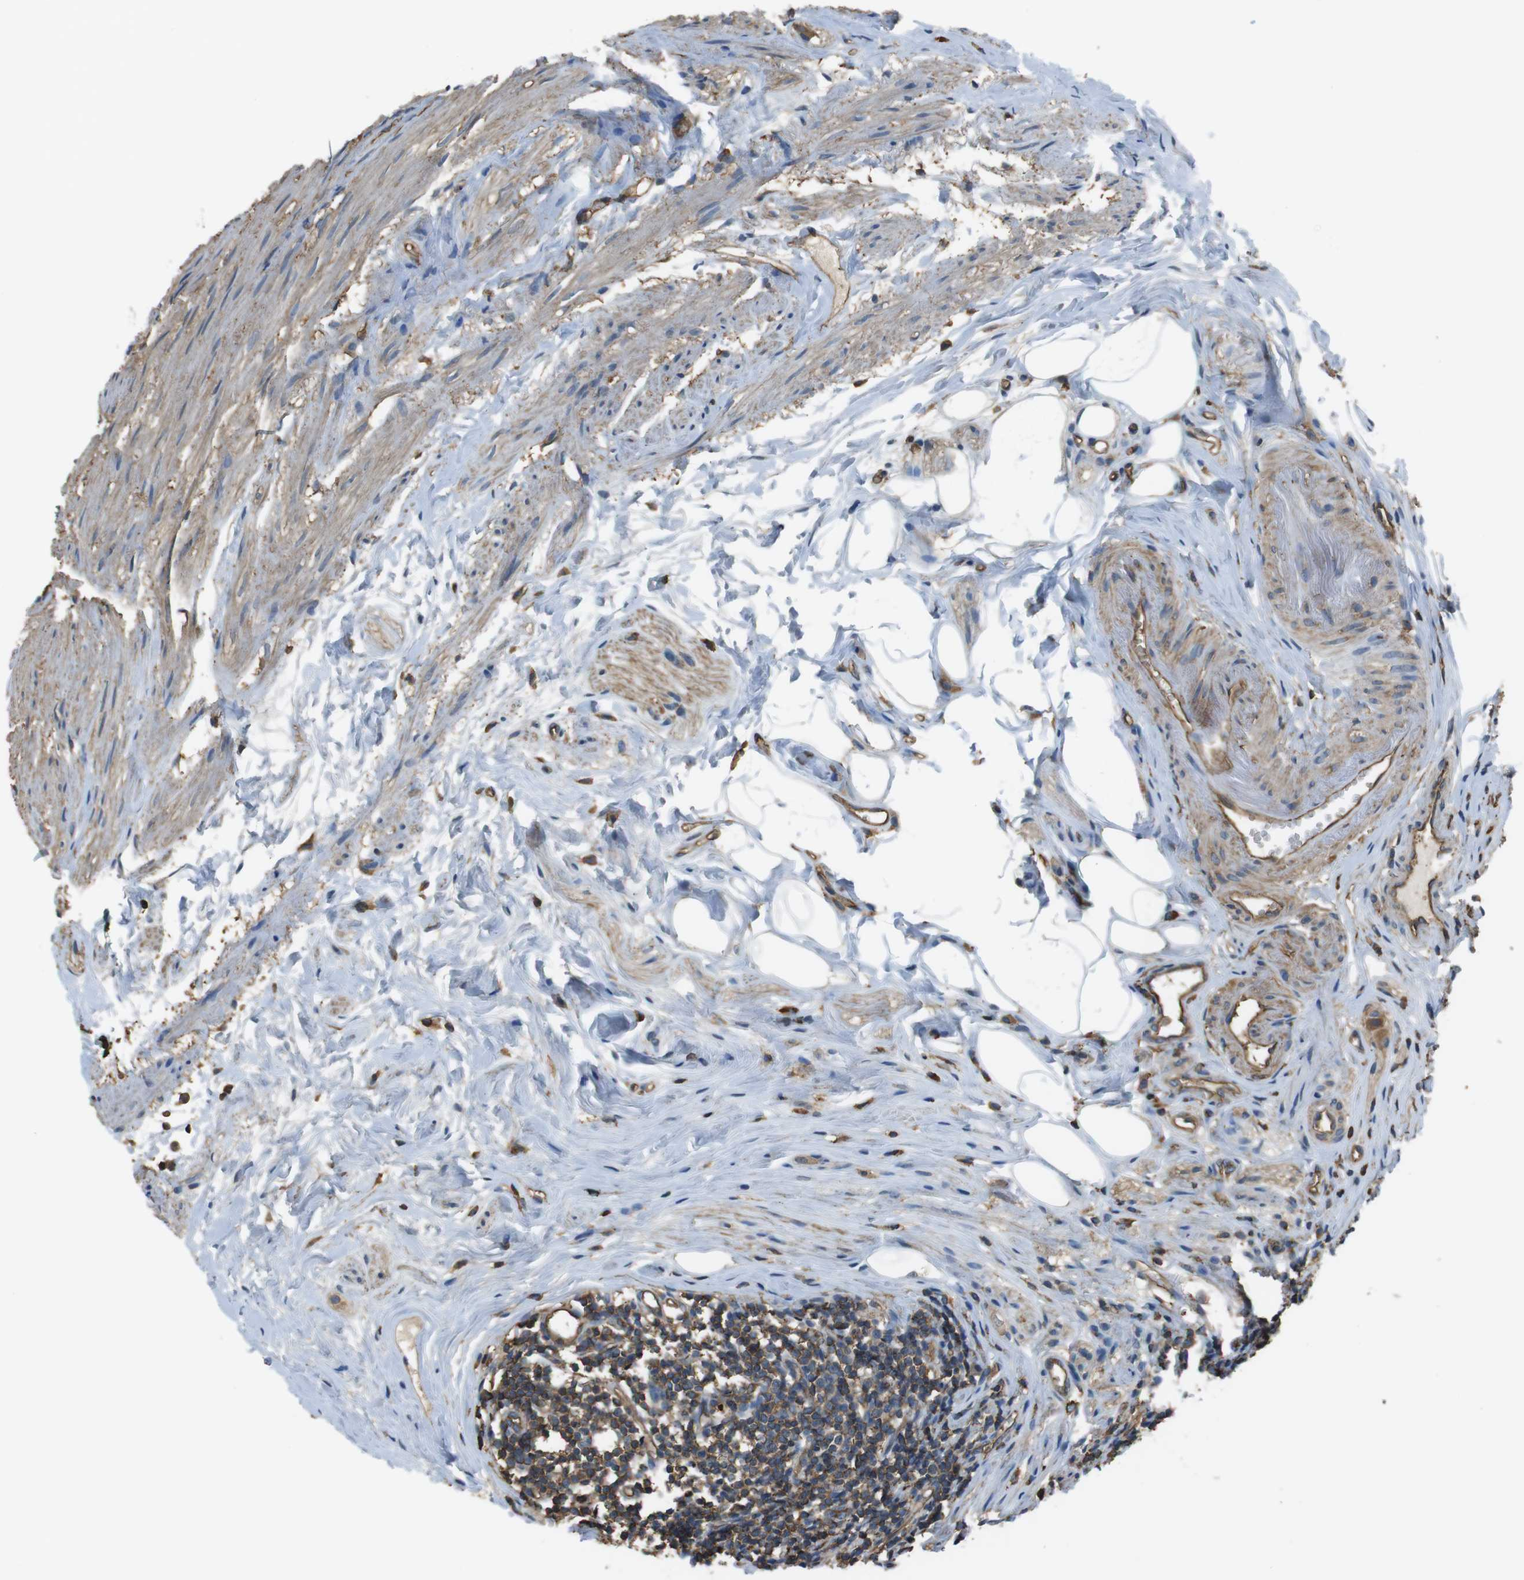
{"staining": {"intensity": "weak", "quantity": "25%-75%", "location": "cytoplasmic/membranous"}, "tissue": "appendix", "cell_type": "Glandular cells", "image_type": "normal", "snomed": [{"axis": "morphology", "description": "Normal tissue, NOS"}, {"axis": "topography", "description": "Appendix"}], "caption": "Weak cytoplasmic/membranous expression for a protein is present in approximately 25%-75% of glandular cells of benign appendix using IHC.", "gene": "FCAR", "patient": {"sex": "female", "age": 77}}